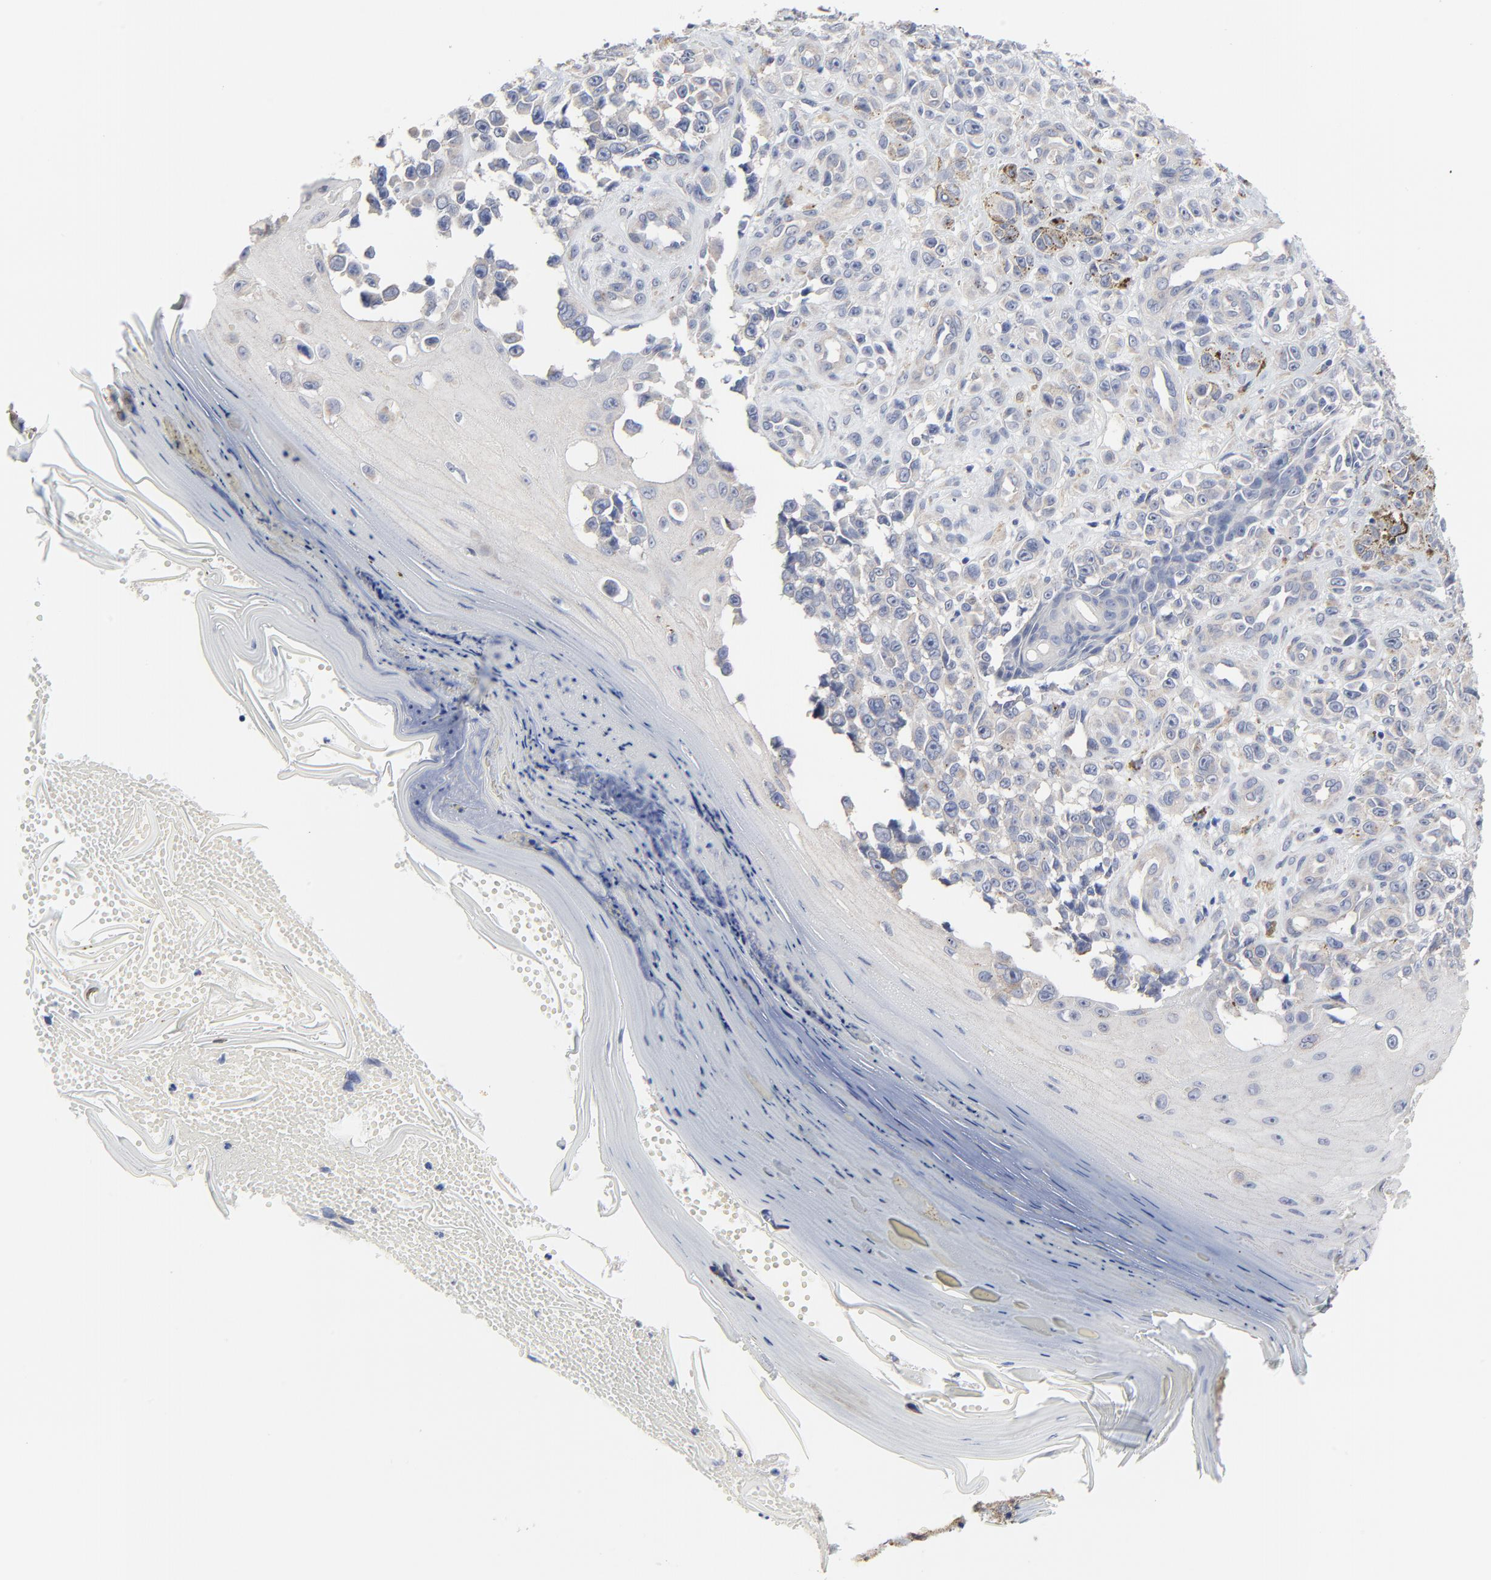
{"staining": {"intensity": "moderate", "quantity": "<25%", "location": "cytoplasmic/membranous"}, "tissue": "melanoma", "cell_type": "Tumor cells", "image_type": "cancer", "snomed": [{"axis": "morphology", "description": "Malignant melanoma, NOS"}, {"axis": "topography", "description": "Skin"}], "caption": "Moderate cytoplasmic/membranous staining is appreciated in approximately <25% of tumor cells in melanoma.", "gene": "DHRSX", "patient": {"sex": "female", "age": 82}}